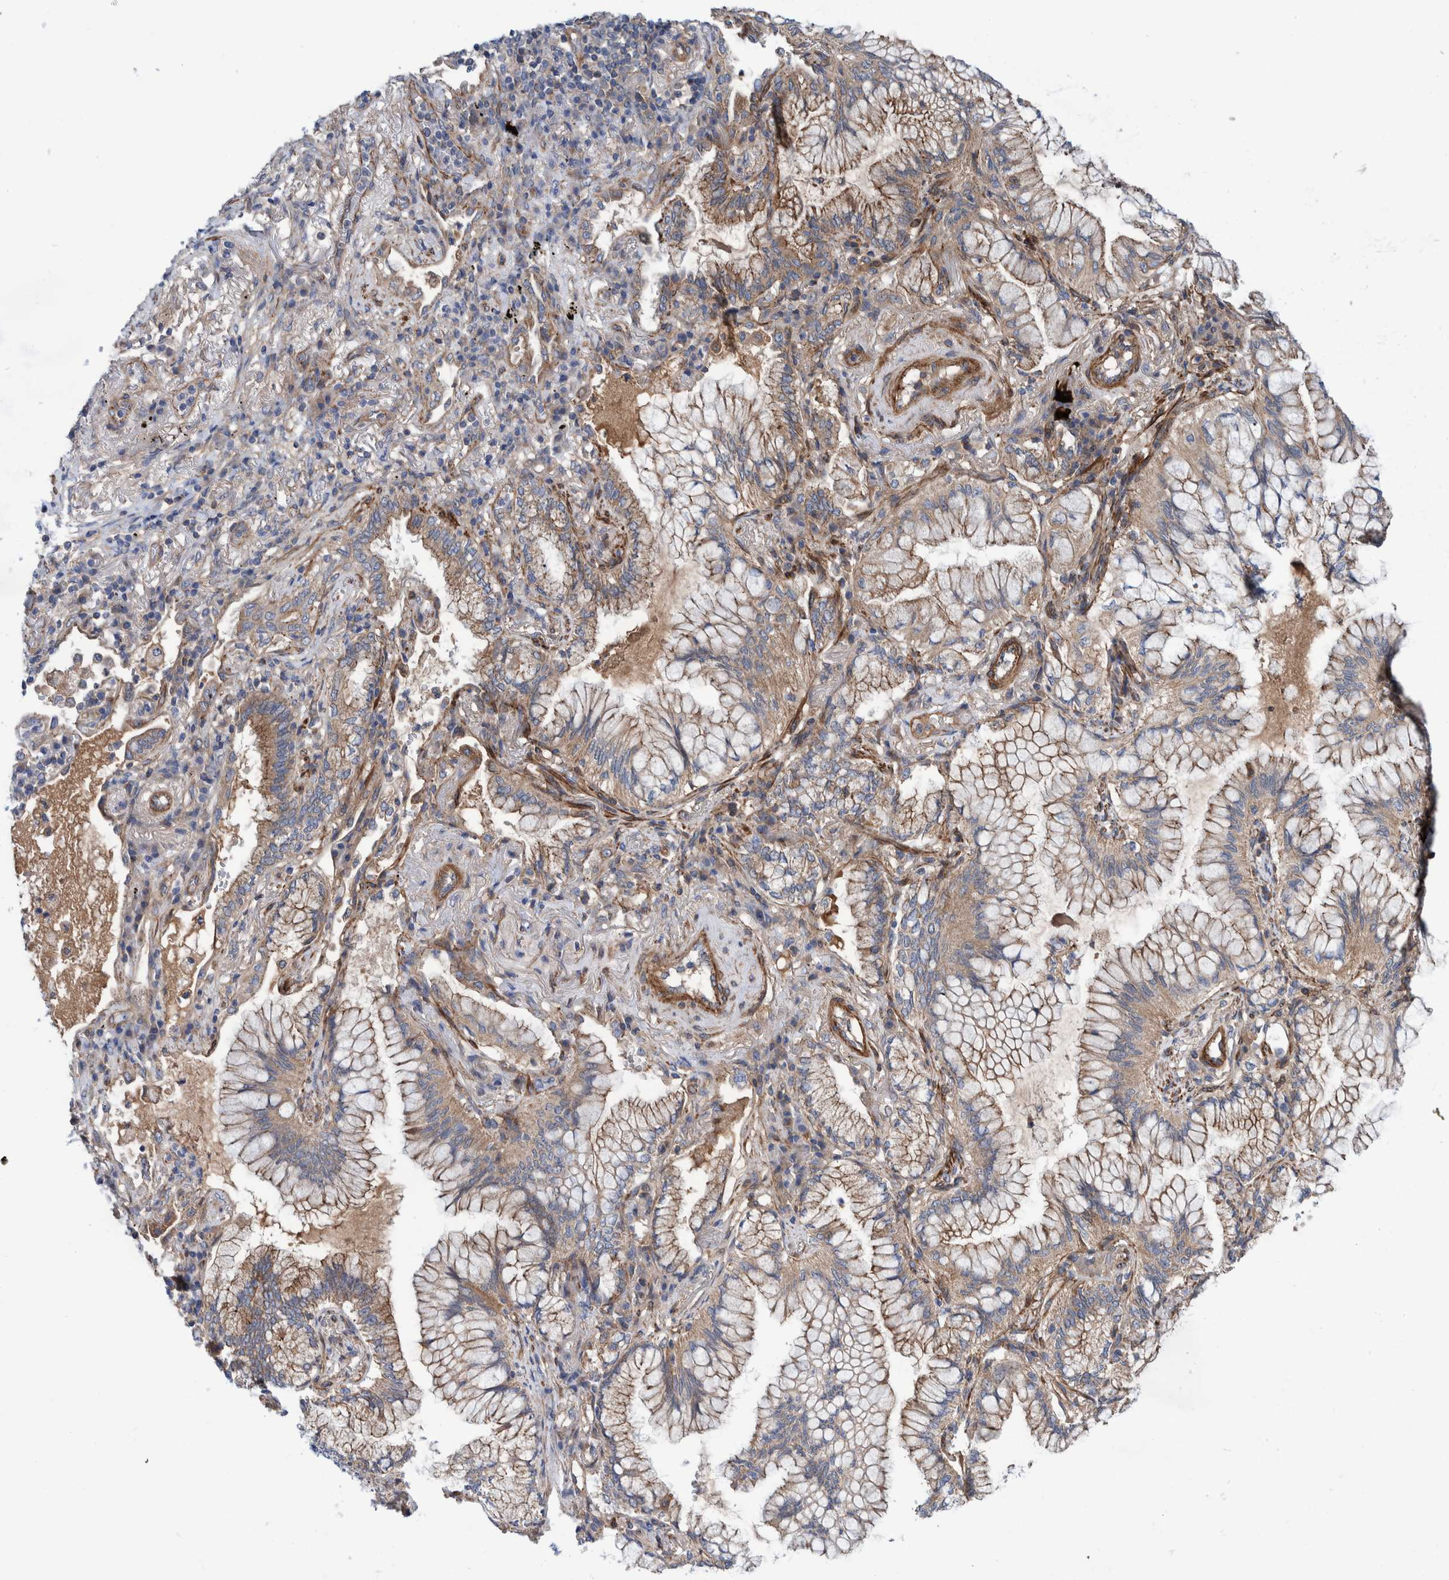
{"staining": {"intensity": "weak", "quantity": "25%-75%", "location": "cytoplasmic/membranous"}, "tissue": "lung cancer", "cell_type": "Tumor cells", "image_type": "cancer", "snomed": [{"axis": "morphology", "description": "Adenocarcinoma, NOS"}, {"axis": "topography", "description": "Lung"}], "caption": "This photomicrograph displays IHC staining of human lung adenocarcinoma, with low weak cytoplasmic/membranous positivity in approximately 25%-75% of tumor cells.", "gene": "SLC25A10", "patient": {"sex": "female", "age": 70}}